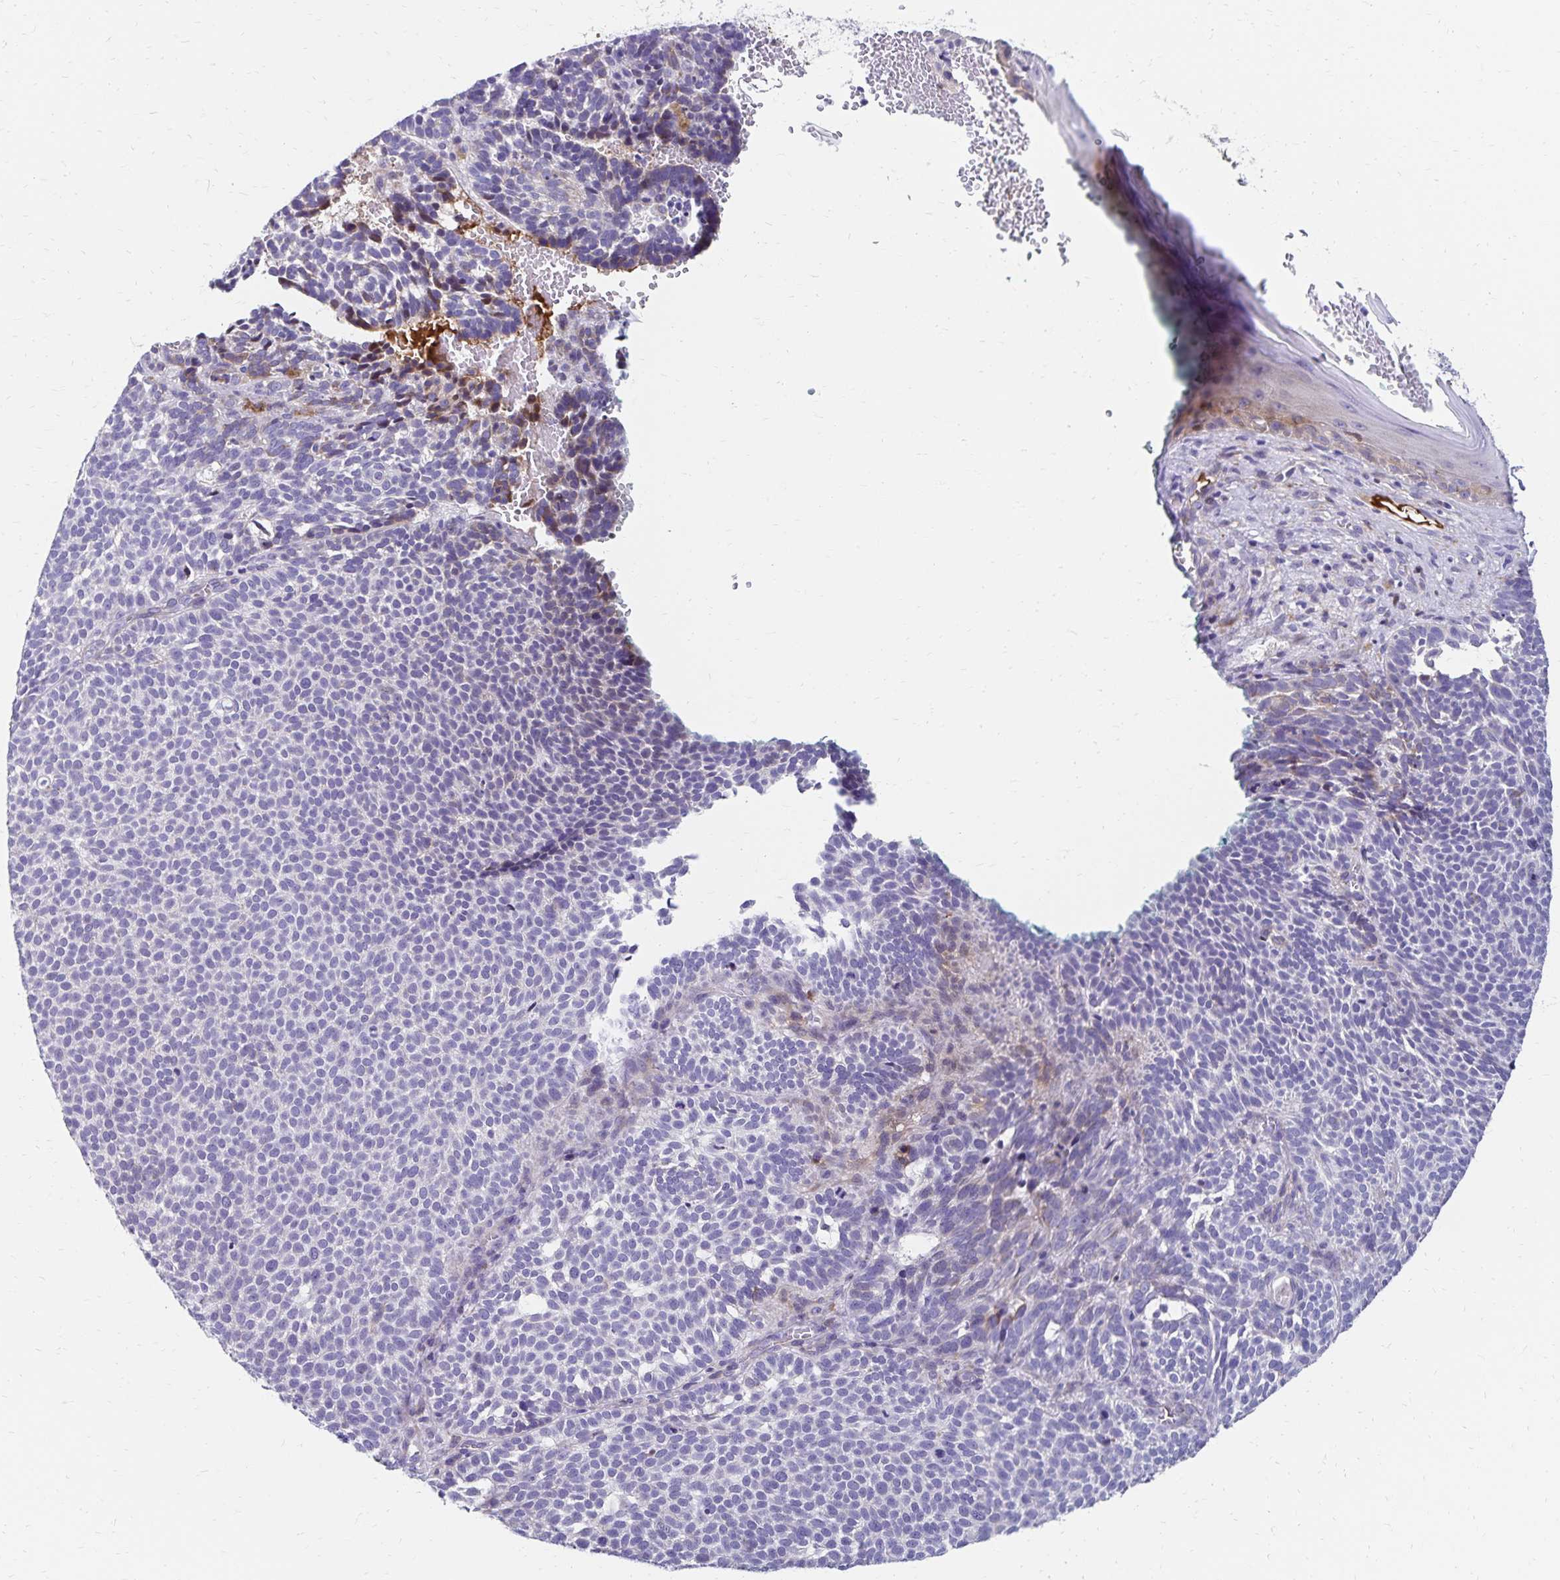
{"staining": {"intensity": "negative", "quantity": "none", "location": "none"}, "tissue": "skin cancer", "cell_type": "Tumor cells", "image_type": "cancer", "snomed": [{"axis": "morphology", "description": "Basal cell carcinoma"}, {"axis": "topography", "description": "Skin"}], "caption": "Immunohistochemistry (IHC) photomicrograph of neoplastic tissue: skin cancer (basal cell carcinoma) stained with DAB (3,3'-diaminobenzidine) shows no significant protein expression in tumor cells. (DAB (3,3'-diaminobenzidine) immunohistochemistry (IHC) visualized using brightfield microscopy, high magnification).", "gene": "NECAP1", "patient": {"sex": "male", "age": 63}}